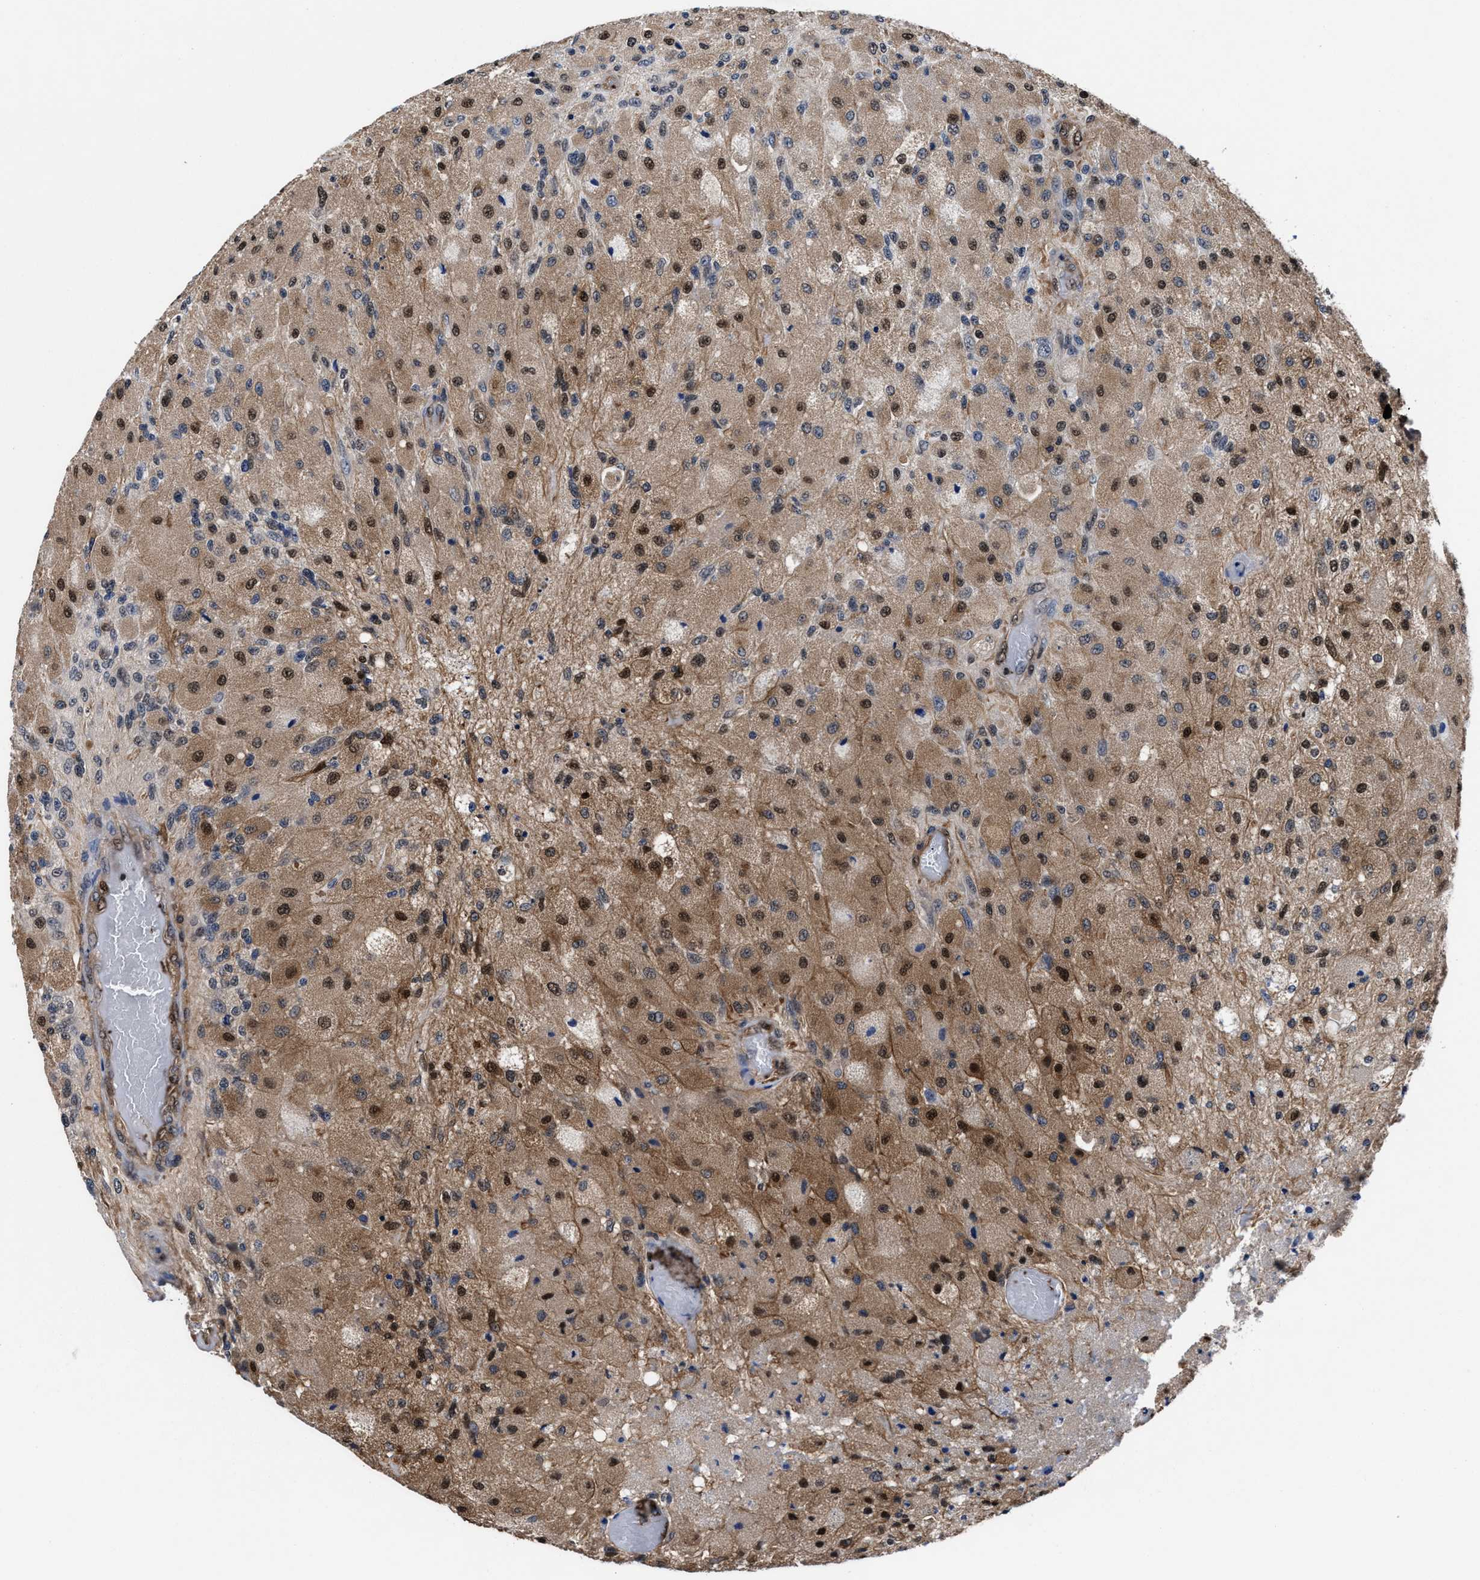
{"staining": {"intensity": "moderate", "quantity": ">75%", "location": "cytoplasmic/membranous,nuclear"}, "tissue": "glioma", "cell_type": "Tumor cells", "image_type": "cancer", "snomed": [{"axis": "morphology", "description": "Normal tissue, NOS"}, {"axis": "morphology", "description": "Glioma, malignant, High grade"}, {"axis": "topography", "description": "Cerebral cortex"}], "caption": "Immunohistochemical staining of glioma demonstrates medium levels of moderate cytoplasmic/membranous and nuclear positivity in approximately >75% of tumor cells.", "gene": "ACLY", "patient": {"sex": "male", "age": 77}}